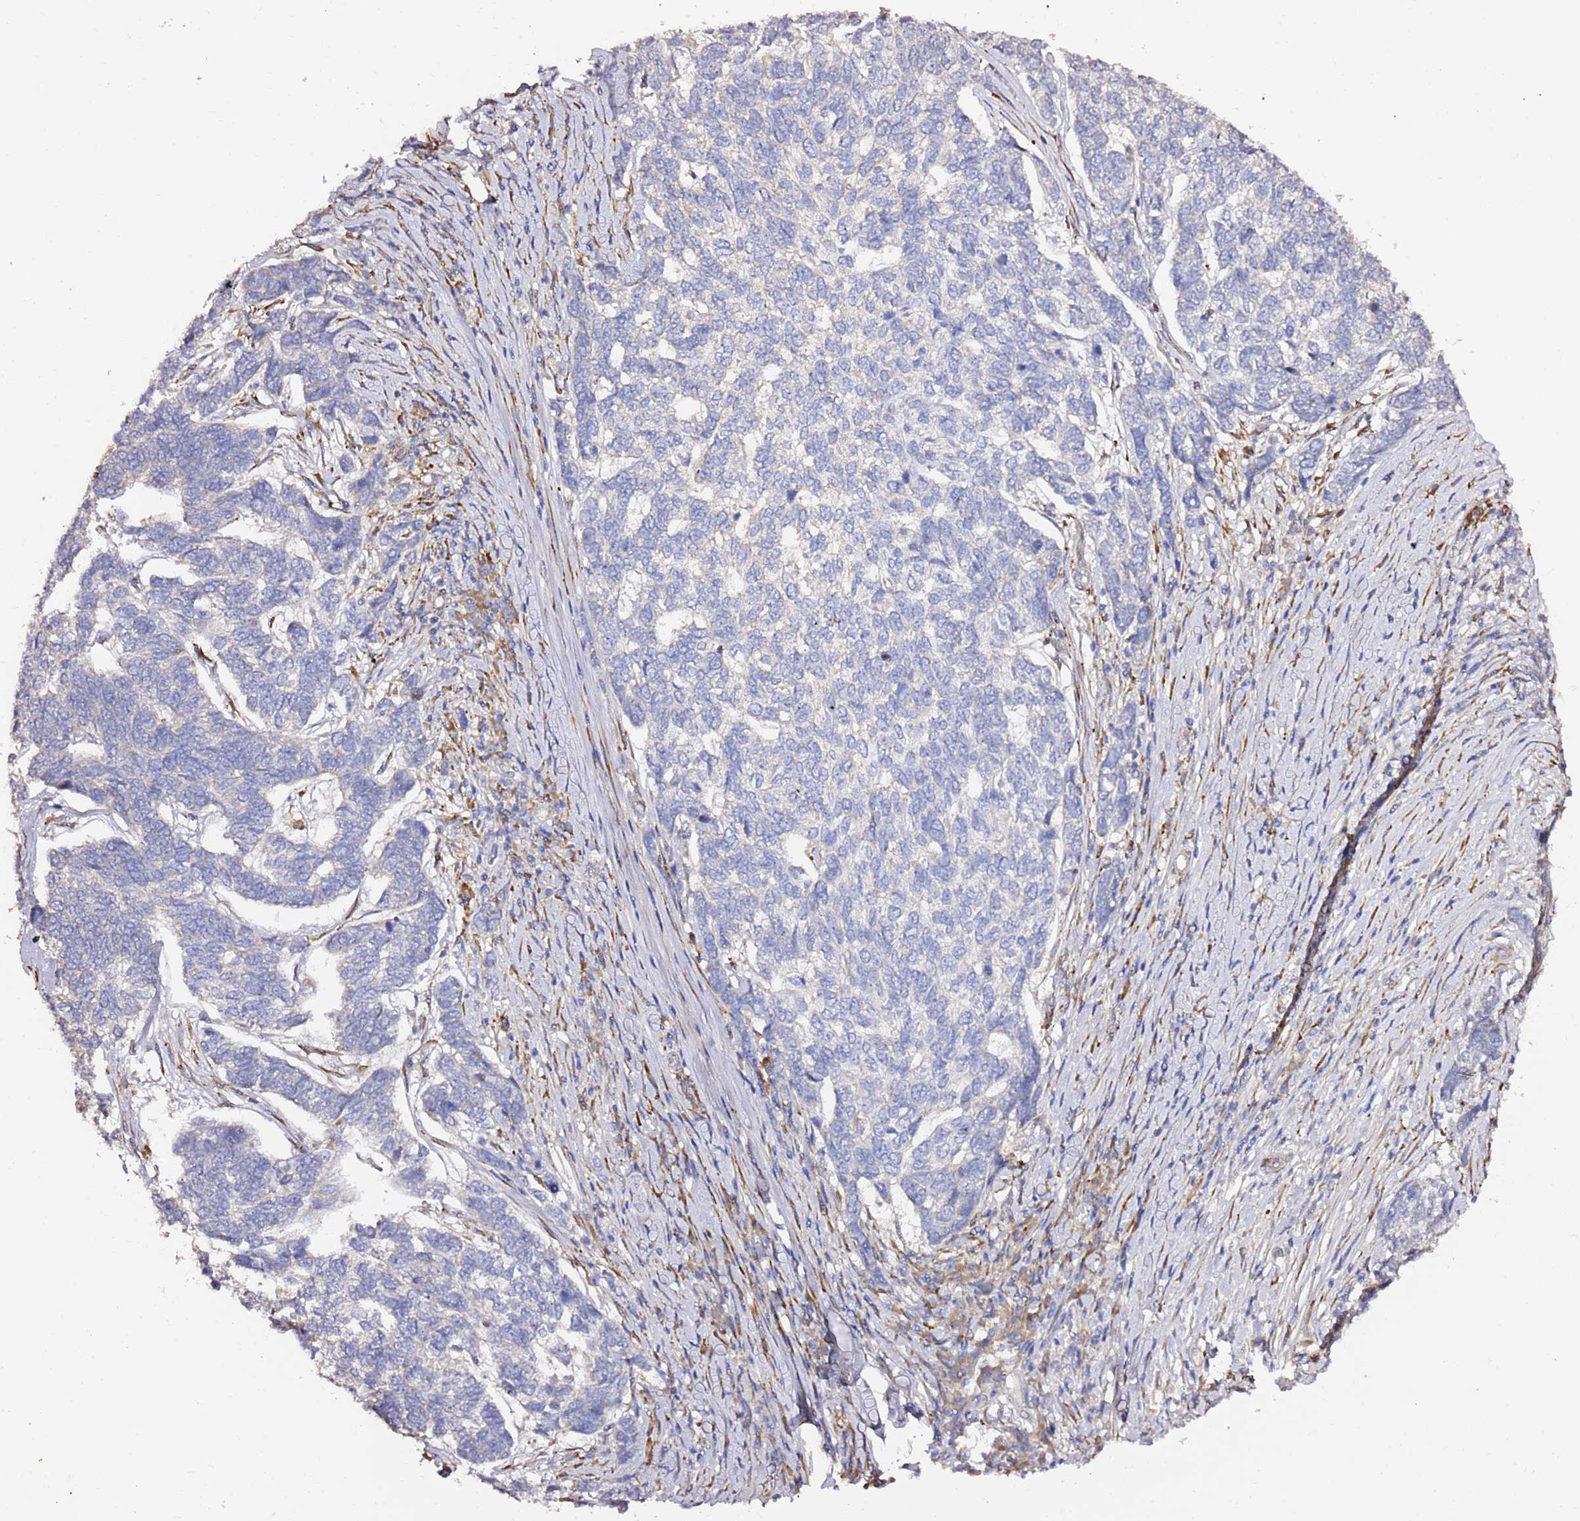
{"staining": {"intensity": "negative", "quantity": "none", "location": "none"}, "tissue": "skin cancer", "cell_type": "Tumor cells", "image_type": "cancer", "snomed": [{"axis": "morphology", "description": "Basal cell carcinoma"}, {"axis": "topography", "description": "Skin"}], "caption": "The histopathology image displays no significant staining in tumor cells of basal cell carcinoma (skin). The staining was performed using DAB (3,3'-diaminobenzidine) to visualize the protein expression in brown, while the nuclei were stained in blue with hematoxylin (Magnification: 20x).", "gene": "HSD17B7", "patient": {"sex": "female", "age": 65}}